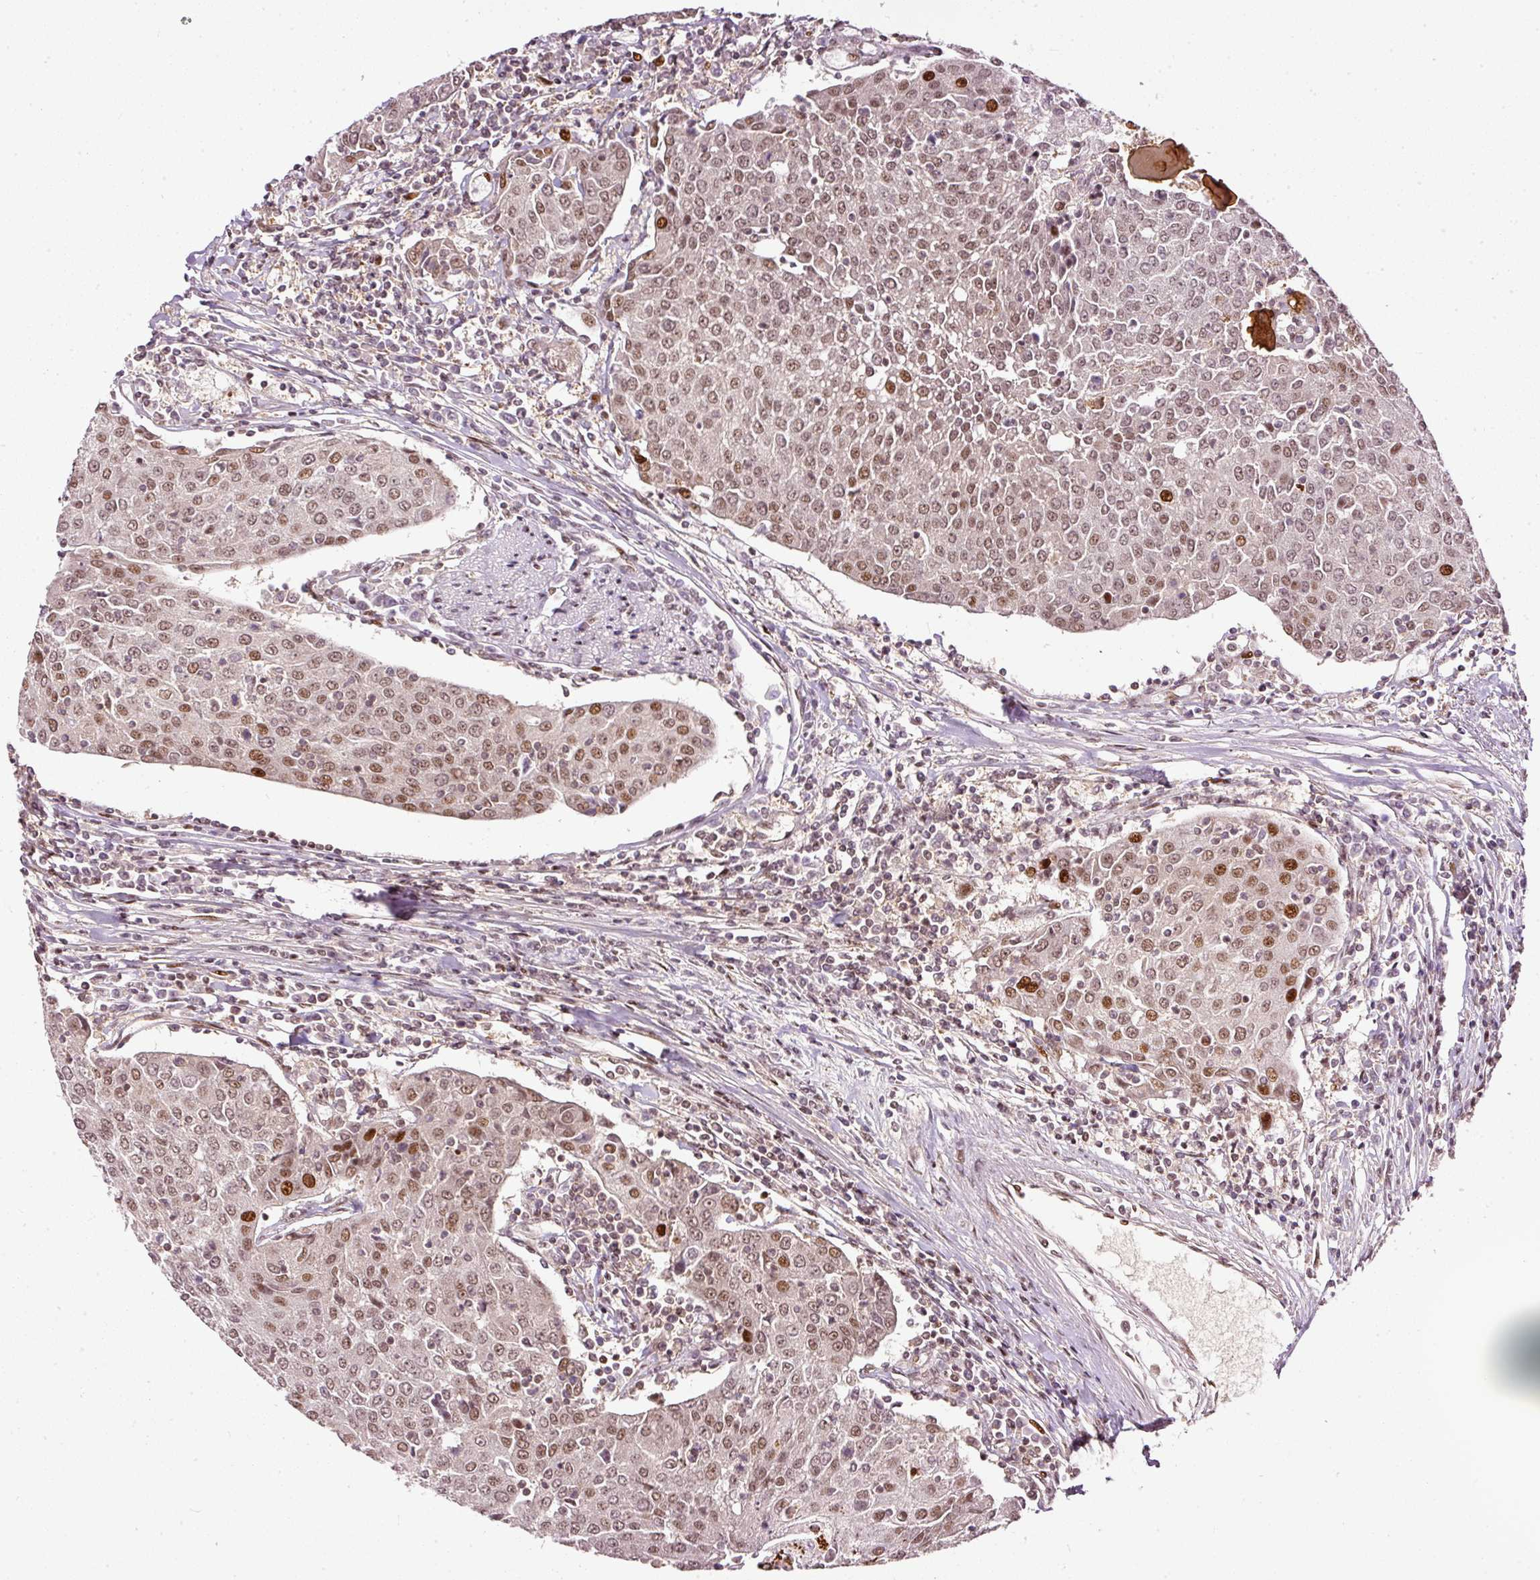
{"staining": {"intensity": "moderate", "quantity": ">75%", "location": "nuclear"}, "tissue": "urothelial cancer", "cell_type": "Tumor cells", "image_type": "cancer", "snomed": [{"axis": "morphology", "description": "Urothelial carcinoma, High grade"}, {"axis": "topography", "description": "Urinary bladder"}], "caption": "Protein expression analysis of human urothelial cancer reveals moderate nuclear expression in approximately >75% of tumor cells. The protein is shown in brown color, while the nuclei are stained blue.", "gene": "ZNF778", "patient": {"sex": "female", "age": 85}}